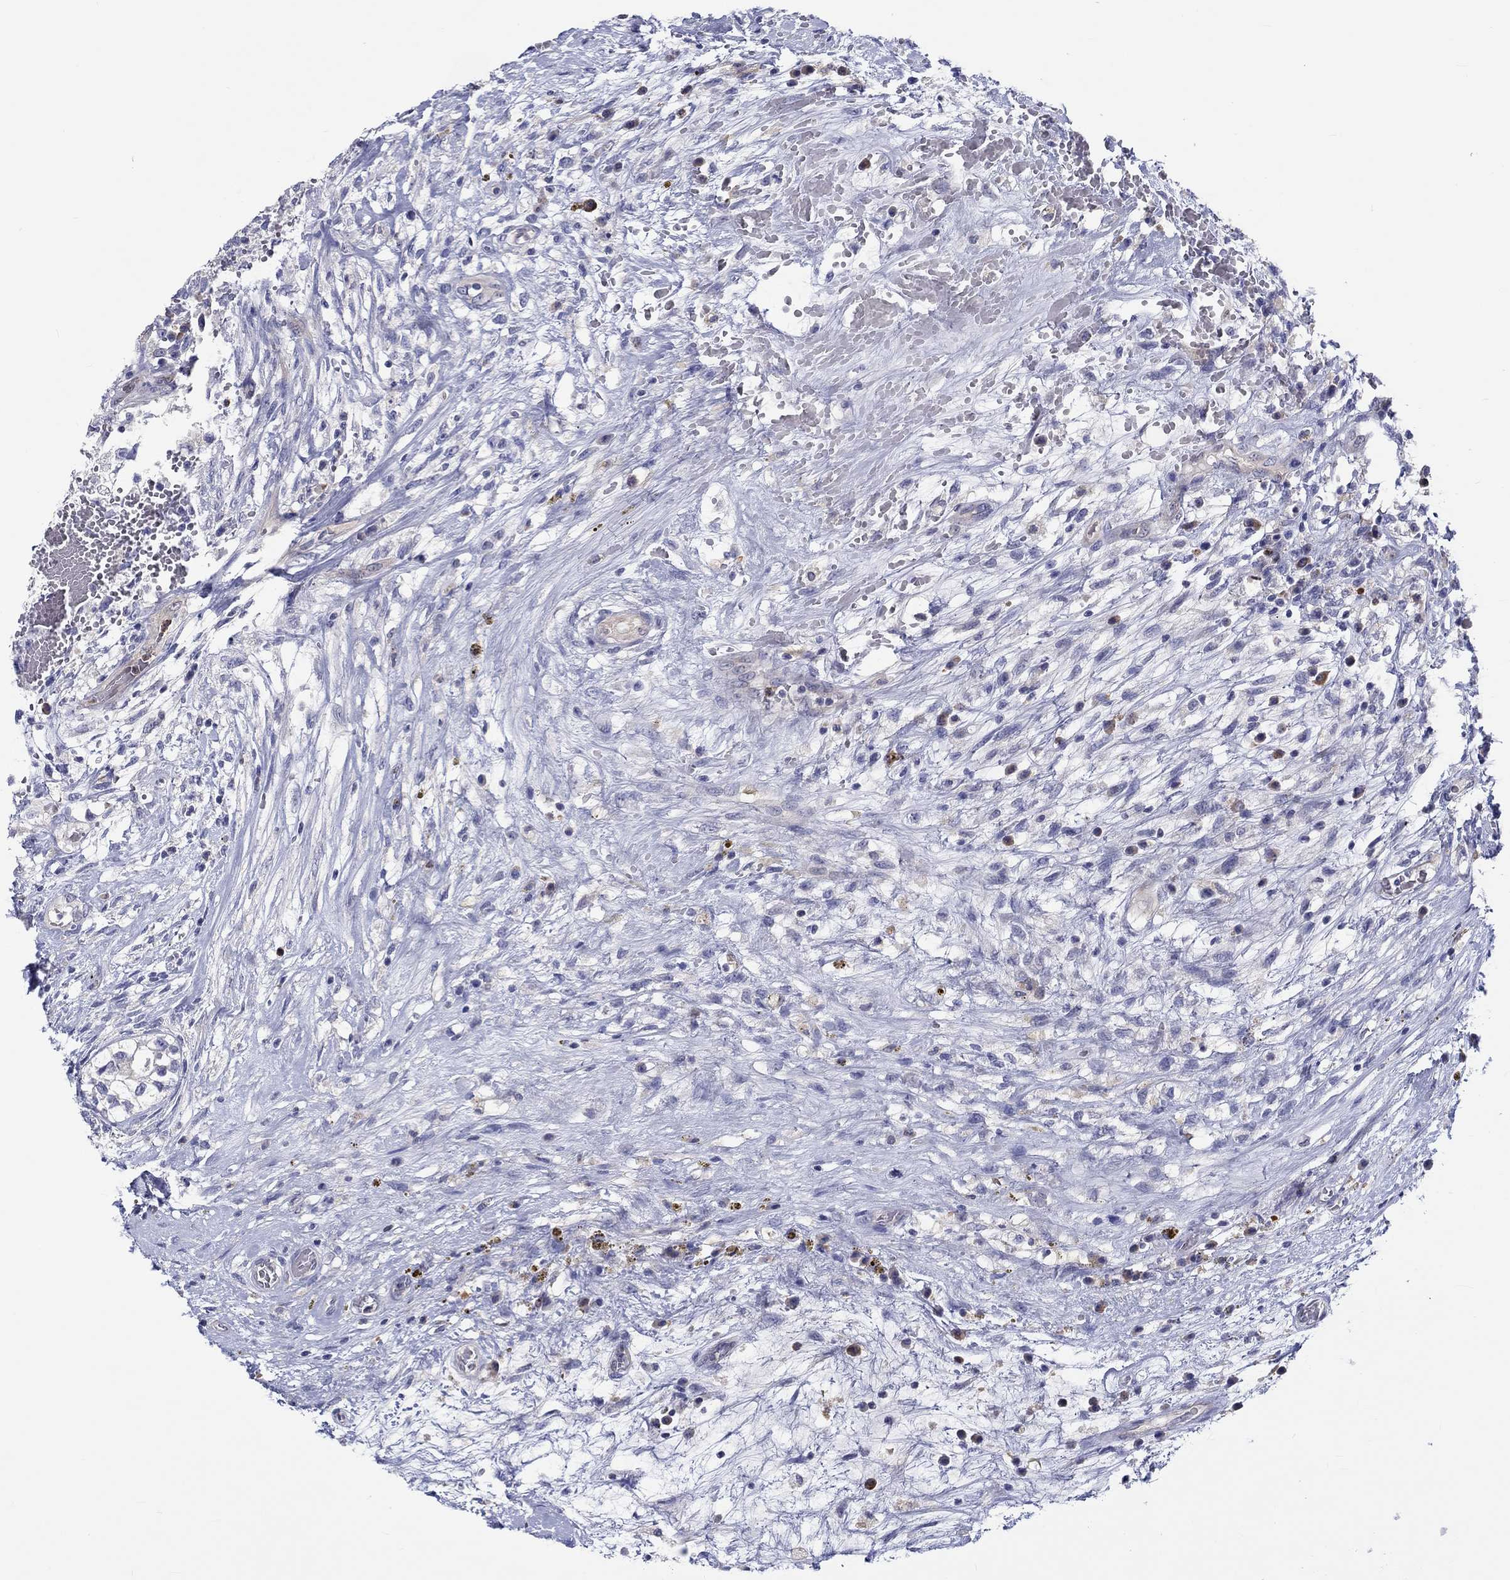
{"staining": {"intensity": "negative", "quantity": "none", "location": "none"}, "tissue": "testis cancer", "cell_type": "Tumor cells", "image_type": "cancer", "snomed": [{"axis": "morphology", "description": "Normal tissue, NOS"}, {"axis": "morphology", "description": "Carcinoma, Embryonal, NOS"}, {"axis": "topography", "description": "Testis"}, {"axis": "topography", "description": "Epididymis"}], "caption": "Immunohistochemistry image of testis cancer (embryonal carcinoma) stained for a protein (brown), which reveals no positivity in tumor cells.", "gene": "ABCG4", "patient": {"sex": "male", "age": 32}}